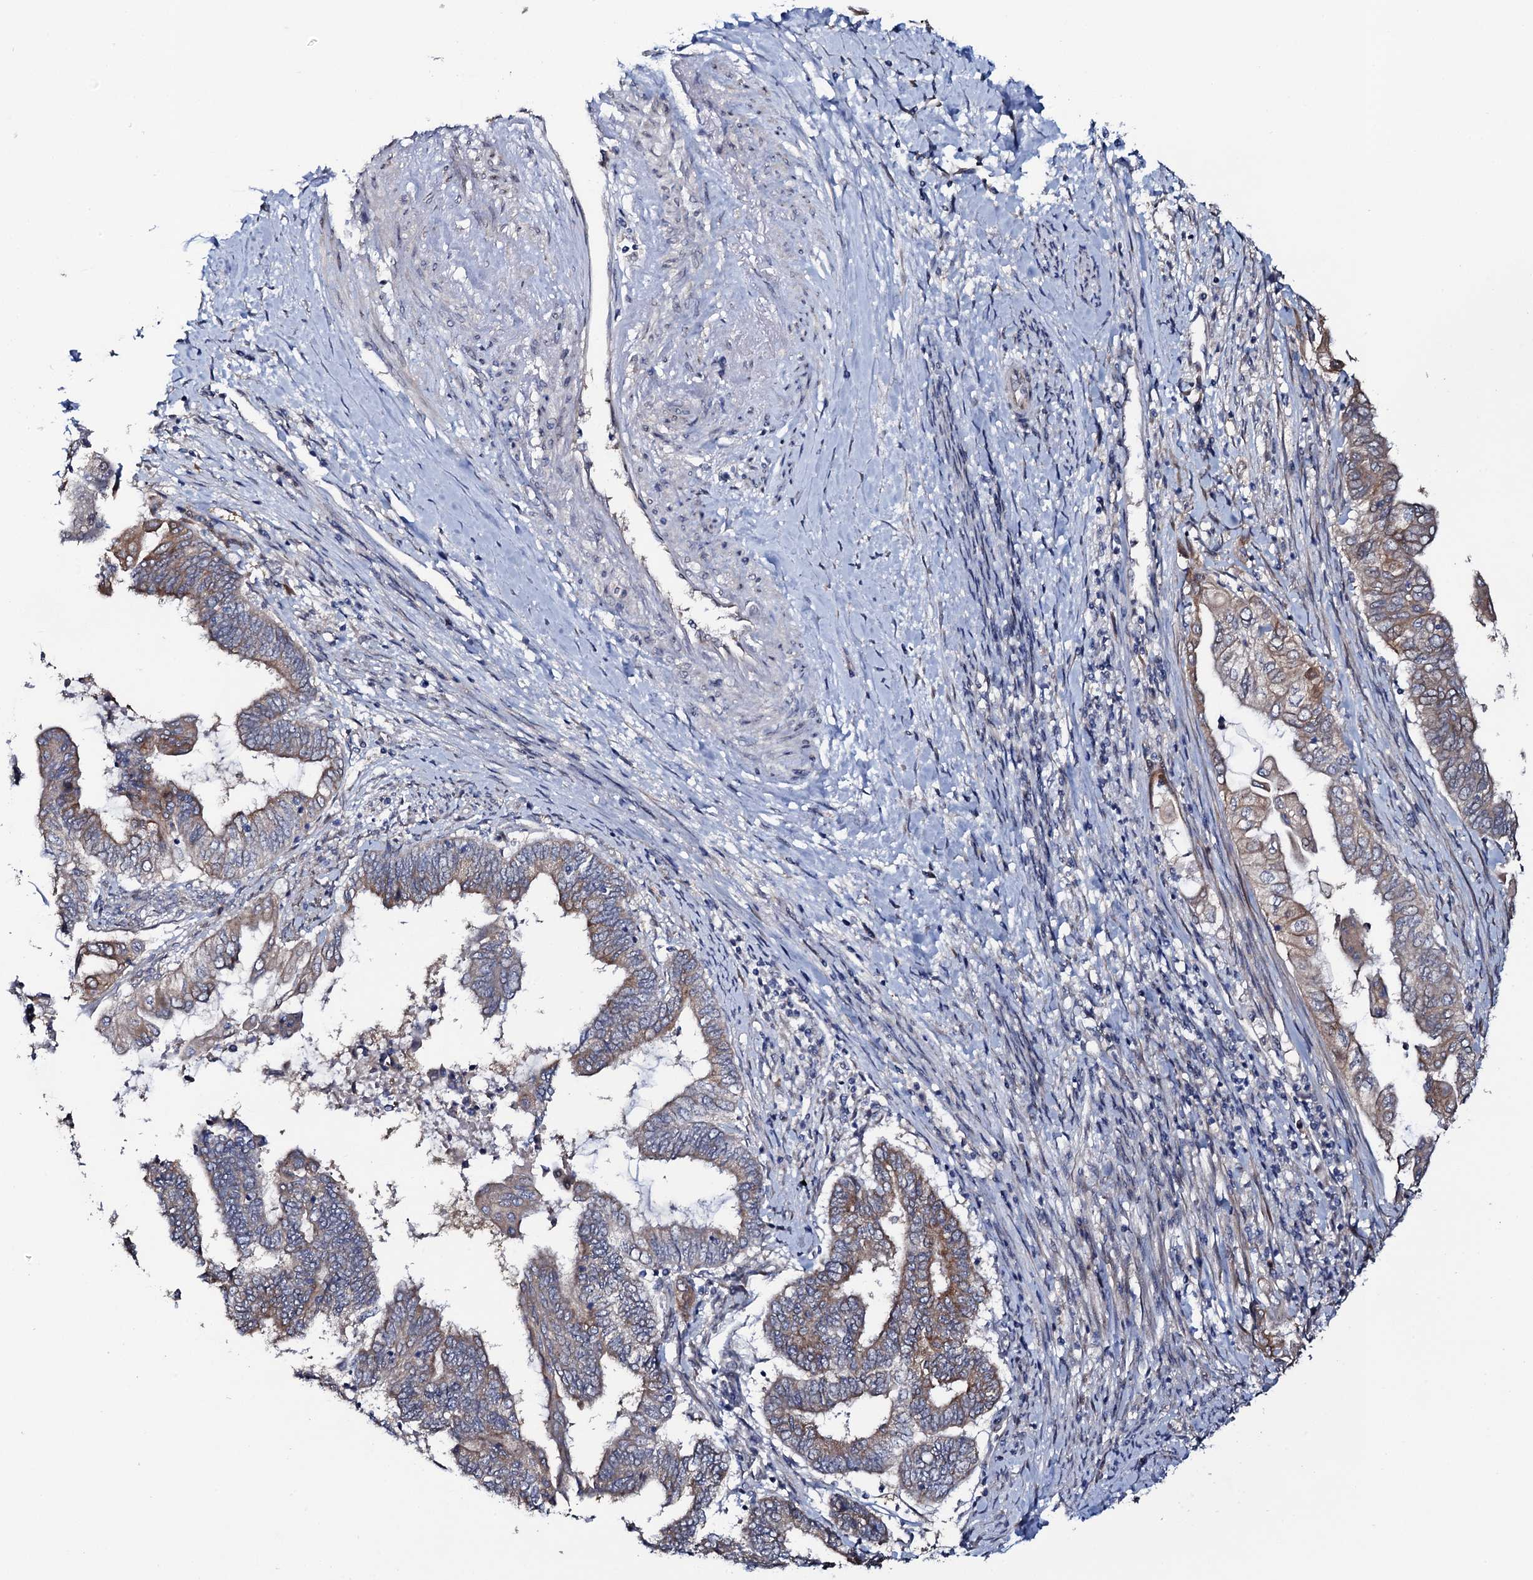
{"staining": {"intensity": "moderate", "quantity": "25%-75%", "location": "cytoplasmic/membranous"}, "tissue": "endometrial cancer", "cell_type": "Tumor cells", "image_type": "cancer", "snomed": [{"axis": "morphology", "description": "Adenocarcinoma, NOS"}, {"axis": "topography", "description": "Uterus"}, {"axis": "topography", "description": "Endometrium"}], "caption": "The photomicrograph demonstrates a brown stain indicating the presence of a protein in the cytoplasmic/membranous of tumor cells in adenocarcinoma (endometrial).", "gene": "PPP1R3D", "patient": {"sex": "female", "age": 70}}